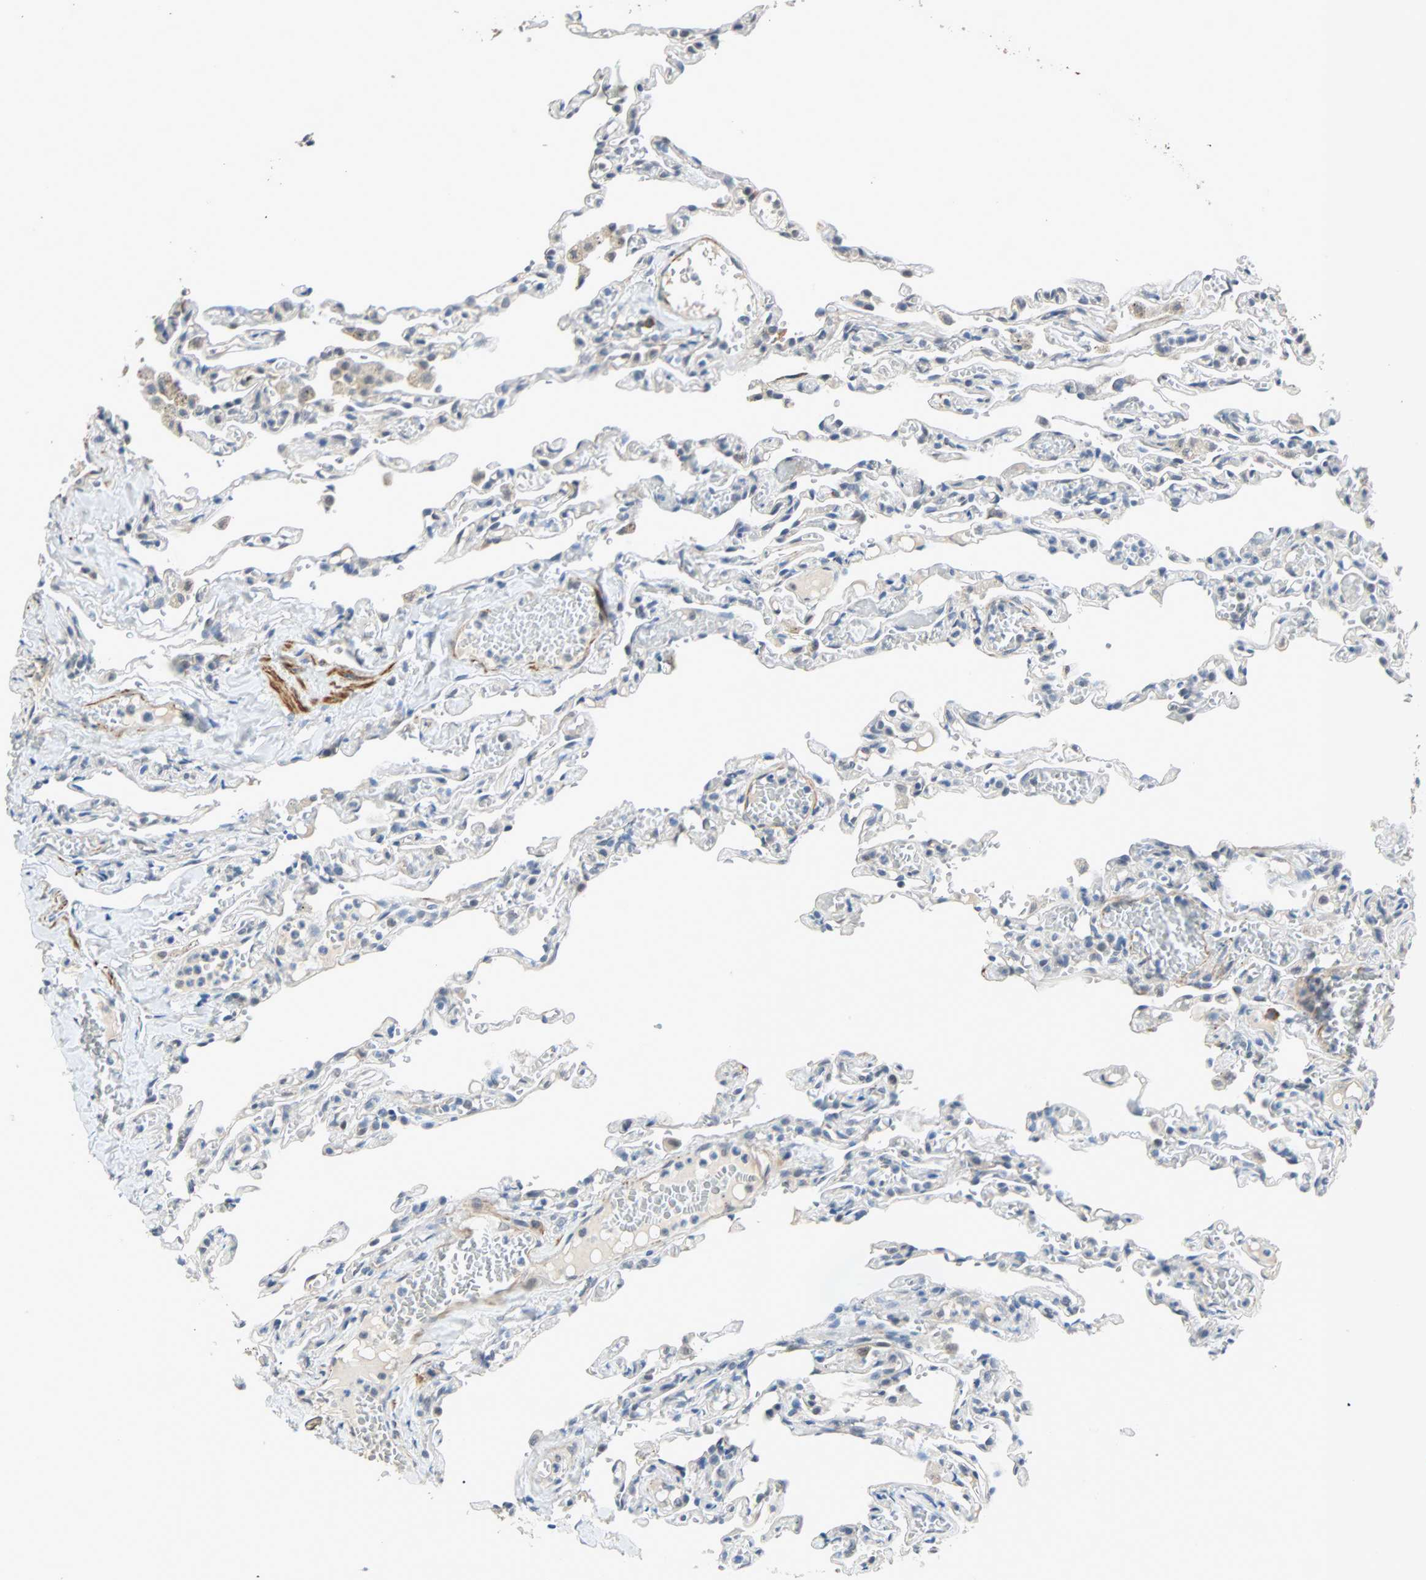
{"staining": {"intensity": "negative", "quantity": "none", "location": "none"}, "tissue": "lung", "cell_type": "Alveolar cells", "image_type": "normal", "snomed": [{"axis": "morphology", "description": "Normal tissue, NOS"}, {"axis": "topography", "description": "Lung"}], "caption": "High power microscopy histopathology image of an immunohistochemistry (IHC) image of unremarkable lung, revealing no significant expression in alveolar cells.", "gene": "QSER1", "patient": {"sex": "male", "age": 21}}